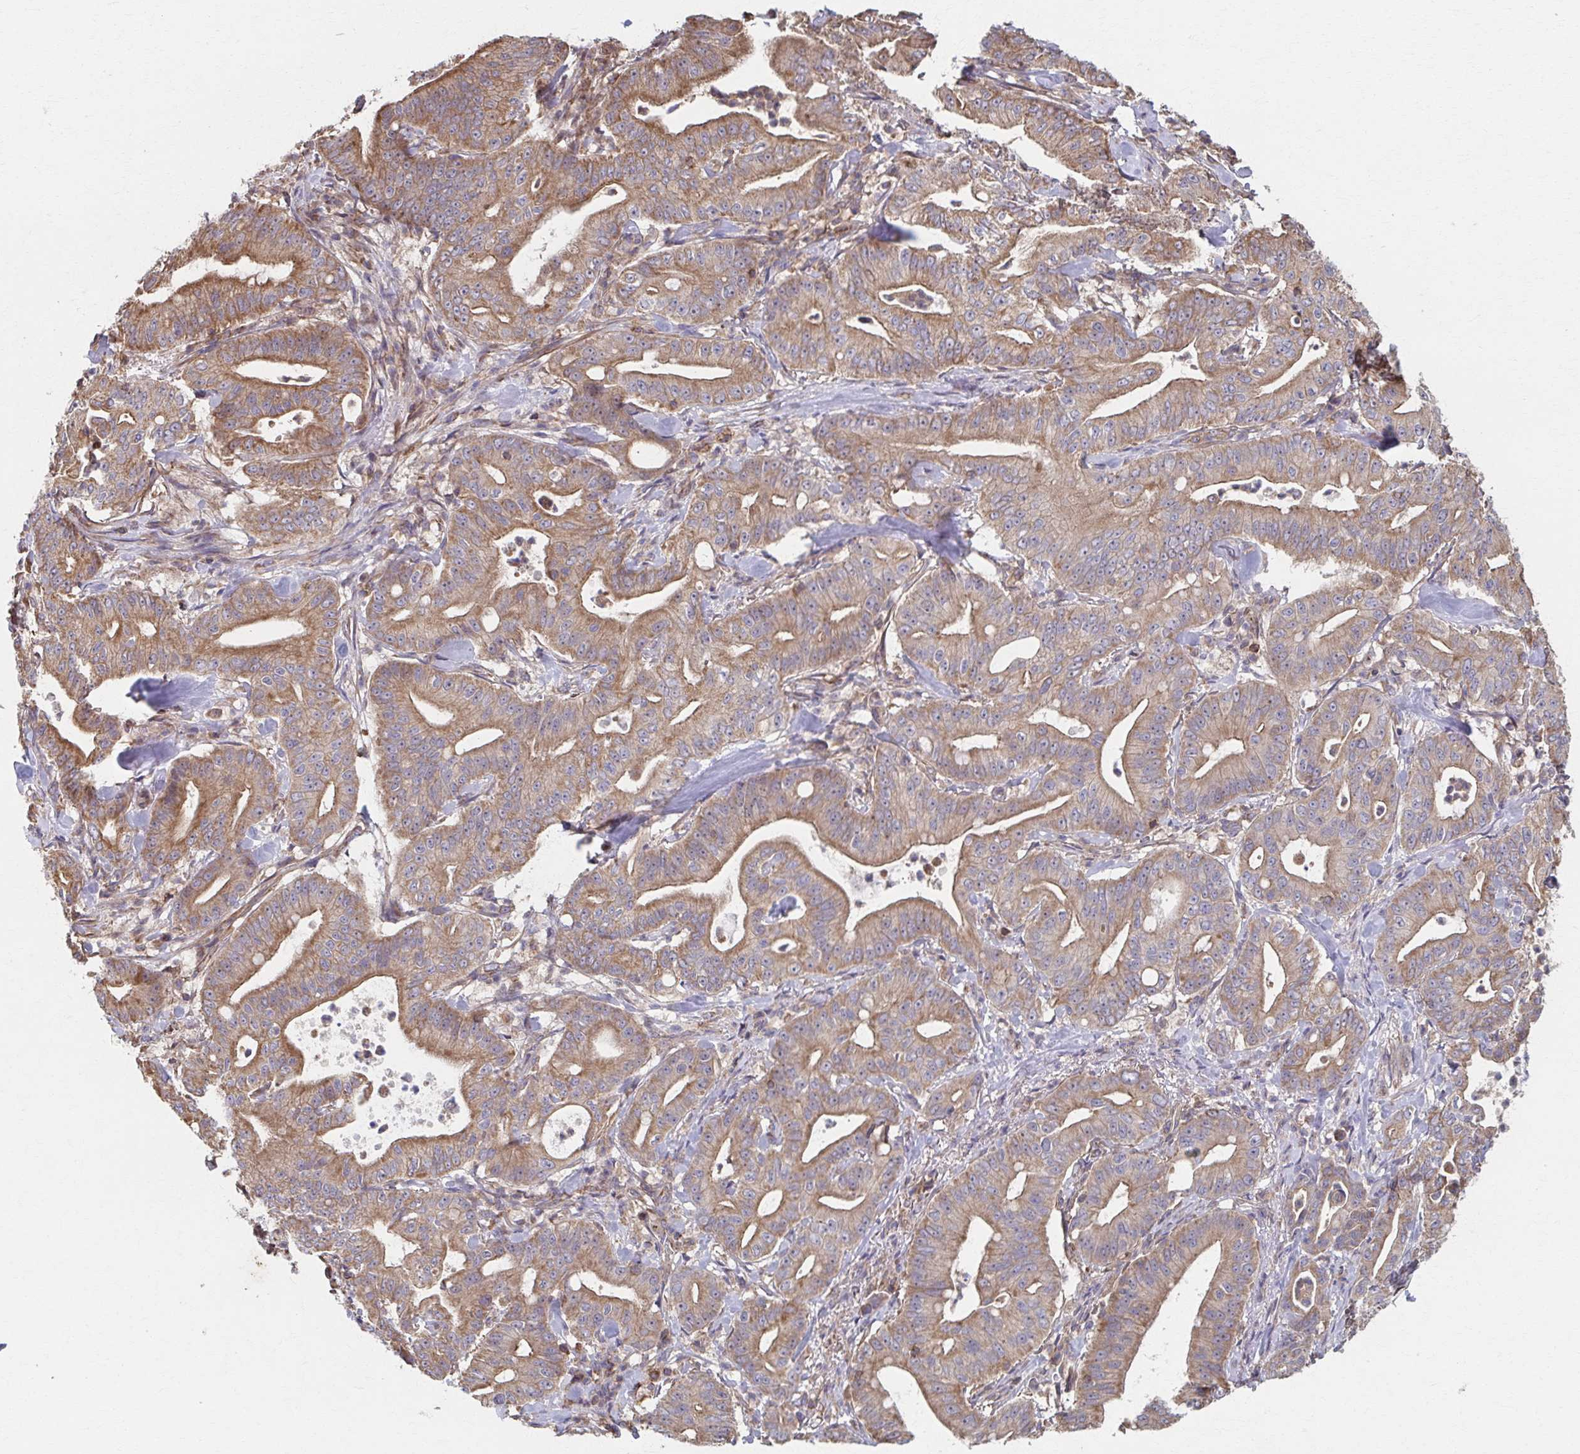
{"staining": {"intensity": "moderate", "quantity": ">75%", "location": "cytoplasmic/membranous"}, "tissue": "pancreatic cancer", "cell_type": "Tumor cells", "image_type": "cancer", "snomed": [{"axis": "morphology", "description": "Adenocarcinoma, NOS"}, {"axis": "topography", "description": "Pancreas"}], "caption": "A photomicrograph showing moderate cytoplasmic/membranous positivity in approximately >75% of tumor cells in adenocarcinoma (pancreatic), as visualized by brown immunohistochemical staining.", "gene": "KLHL34", "patient": {"sex": "male", "age": 71}}